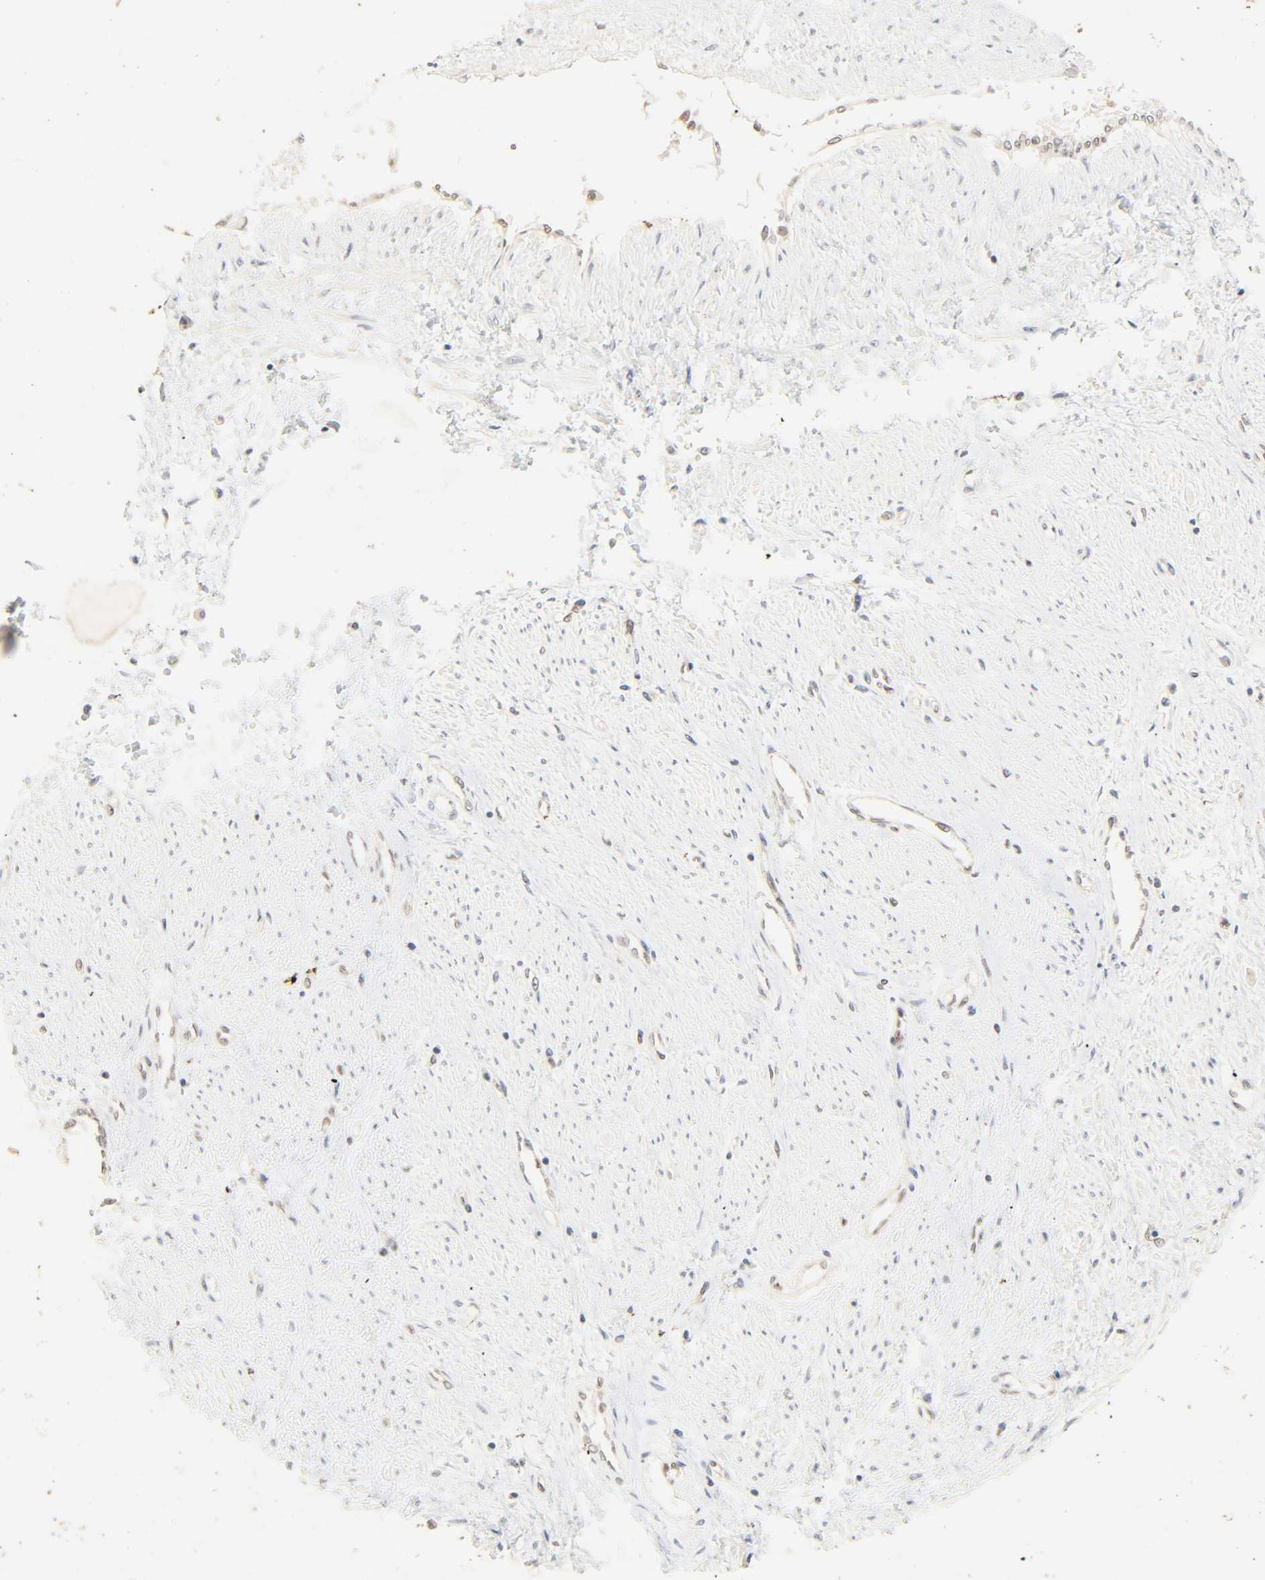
{"staining": {"intensity": "weak", "quantity": "<25%", "location": "nuclear"}, "tissue": "smooth muscle", "cell_type": "Smooth muscle cells", "image_type": "normal", "snomed": [{"axis": "morphology", "description": "Normal tissue, NOS"}, {"axis": "topography", "description": "Smooth muscle"}, {"axis": "topography", "description": "Uterus"}], "caption": "Smooth muscle stained for a protein using IHC demonstrates no positivity smooth muscle cells.", "gene": "UBC", "patient": {"sex": "female", "age": 39}}